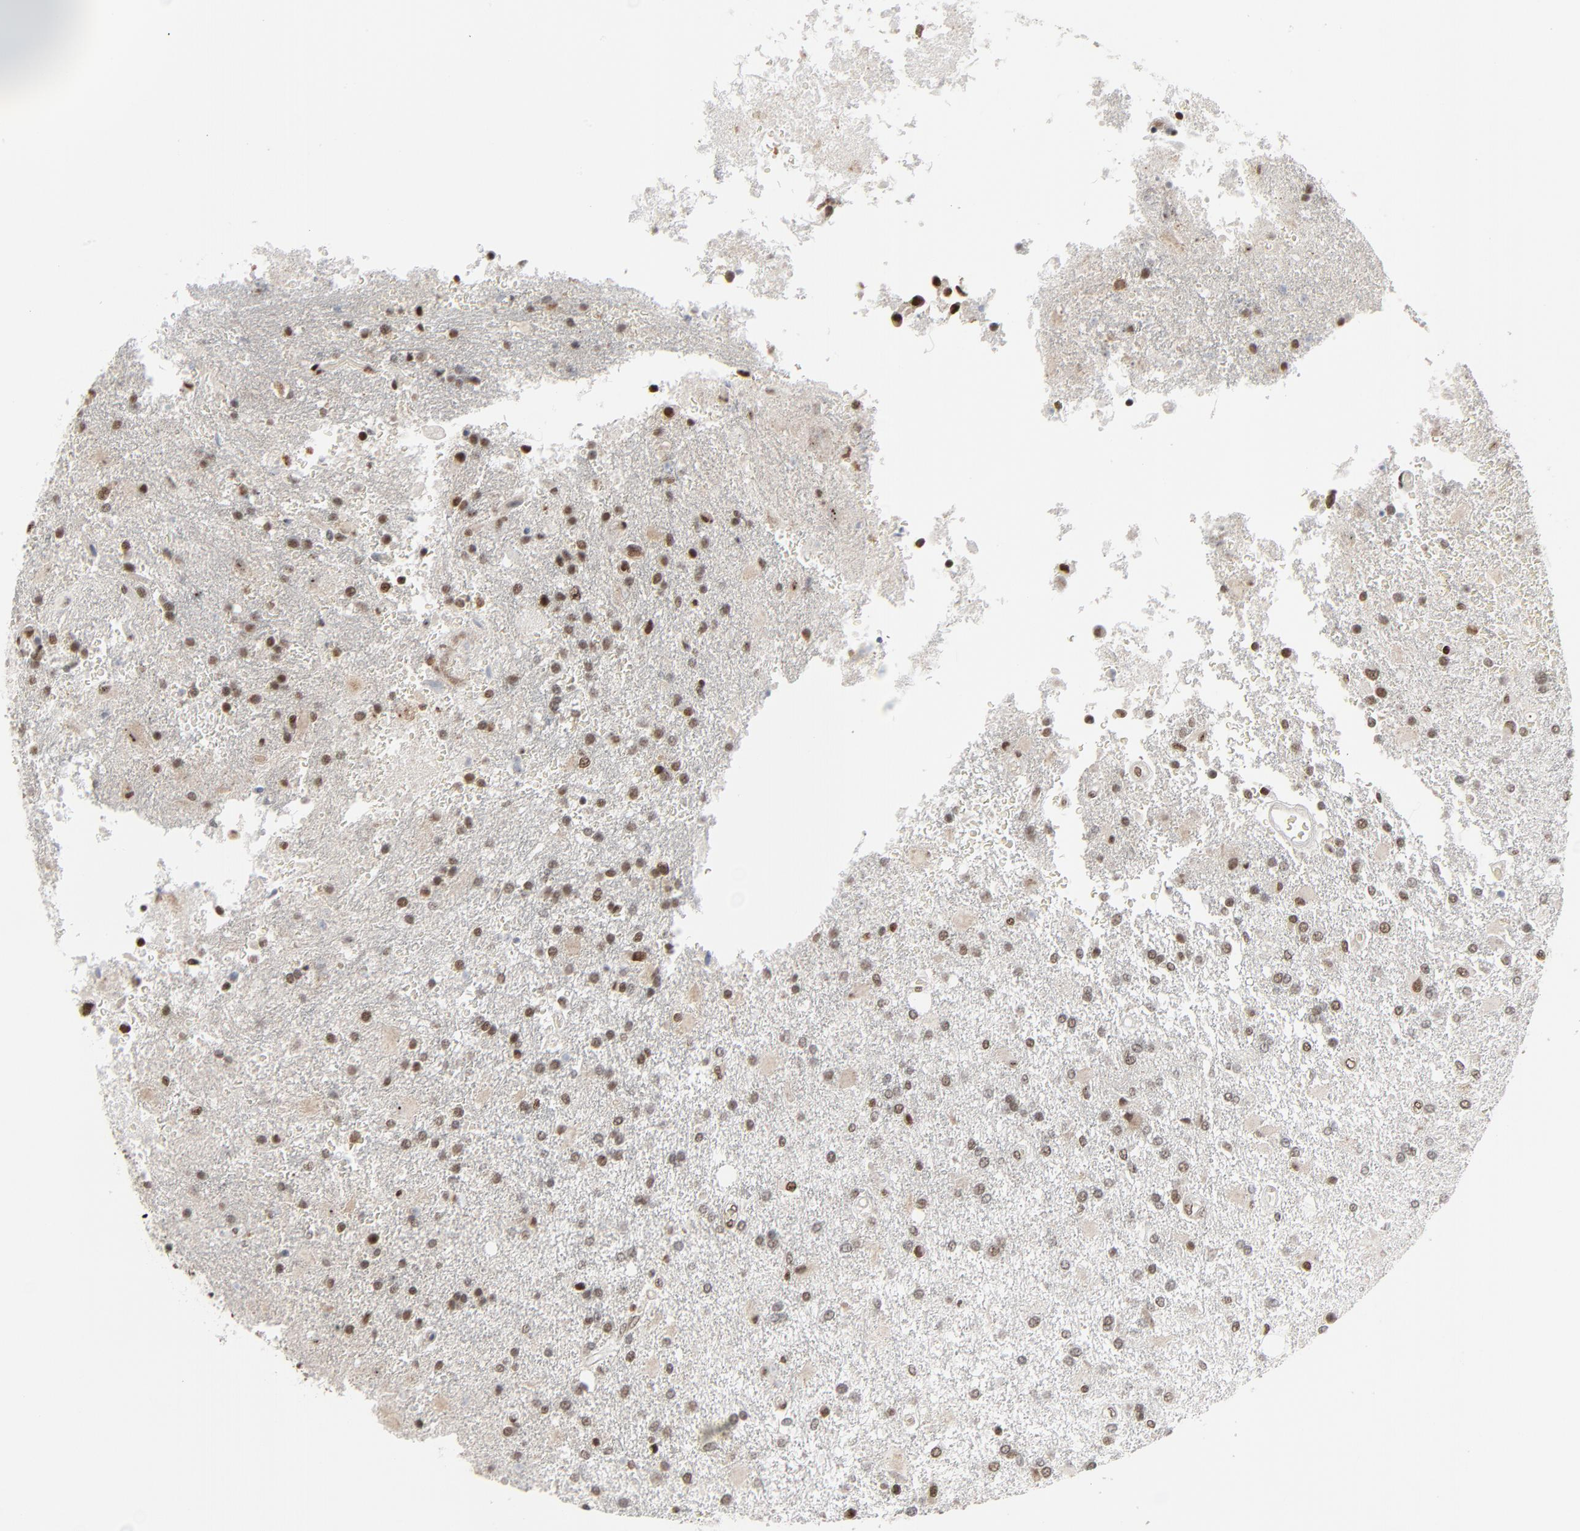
{"staining": {"intensity": "moderate", "quantity": ">75%", "location": "nuclear"}, "tissue": "glioma", "cell_type": "Tumor cells", "image_type": "cancer", "snomed": [{"axis": "morphology", "description": "Glioma, malignant, High grade"}, {"axis": "topography", "description": "Cerebral cortex"}], "caption": "Brown immunohistochemical staining in human malignant high-grade glioma demonstrates moderate nuclear positivity in about >75% of tumor cells.", "gene": "CUX1", "patient": {"sex": "male", "age": 79}}